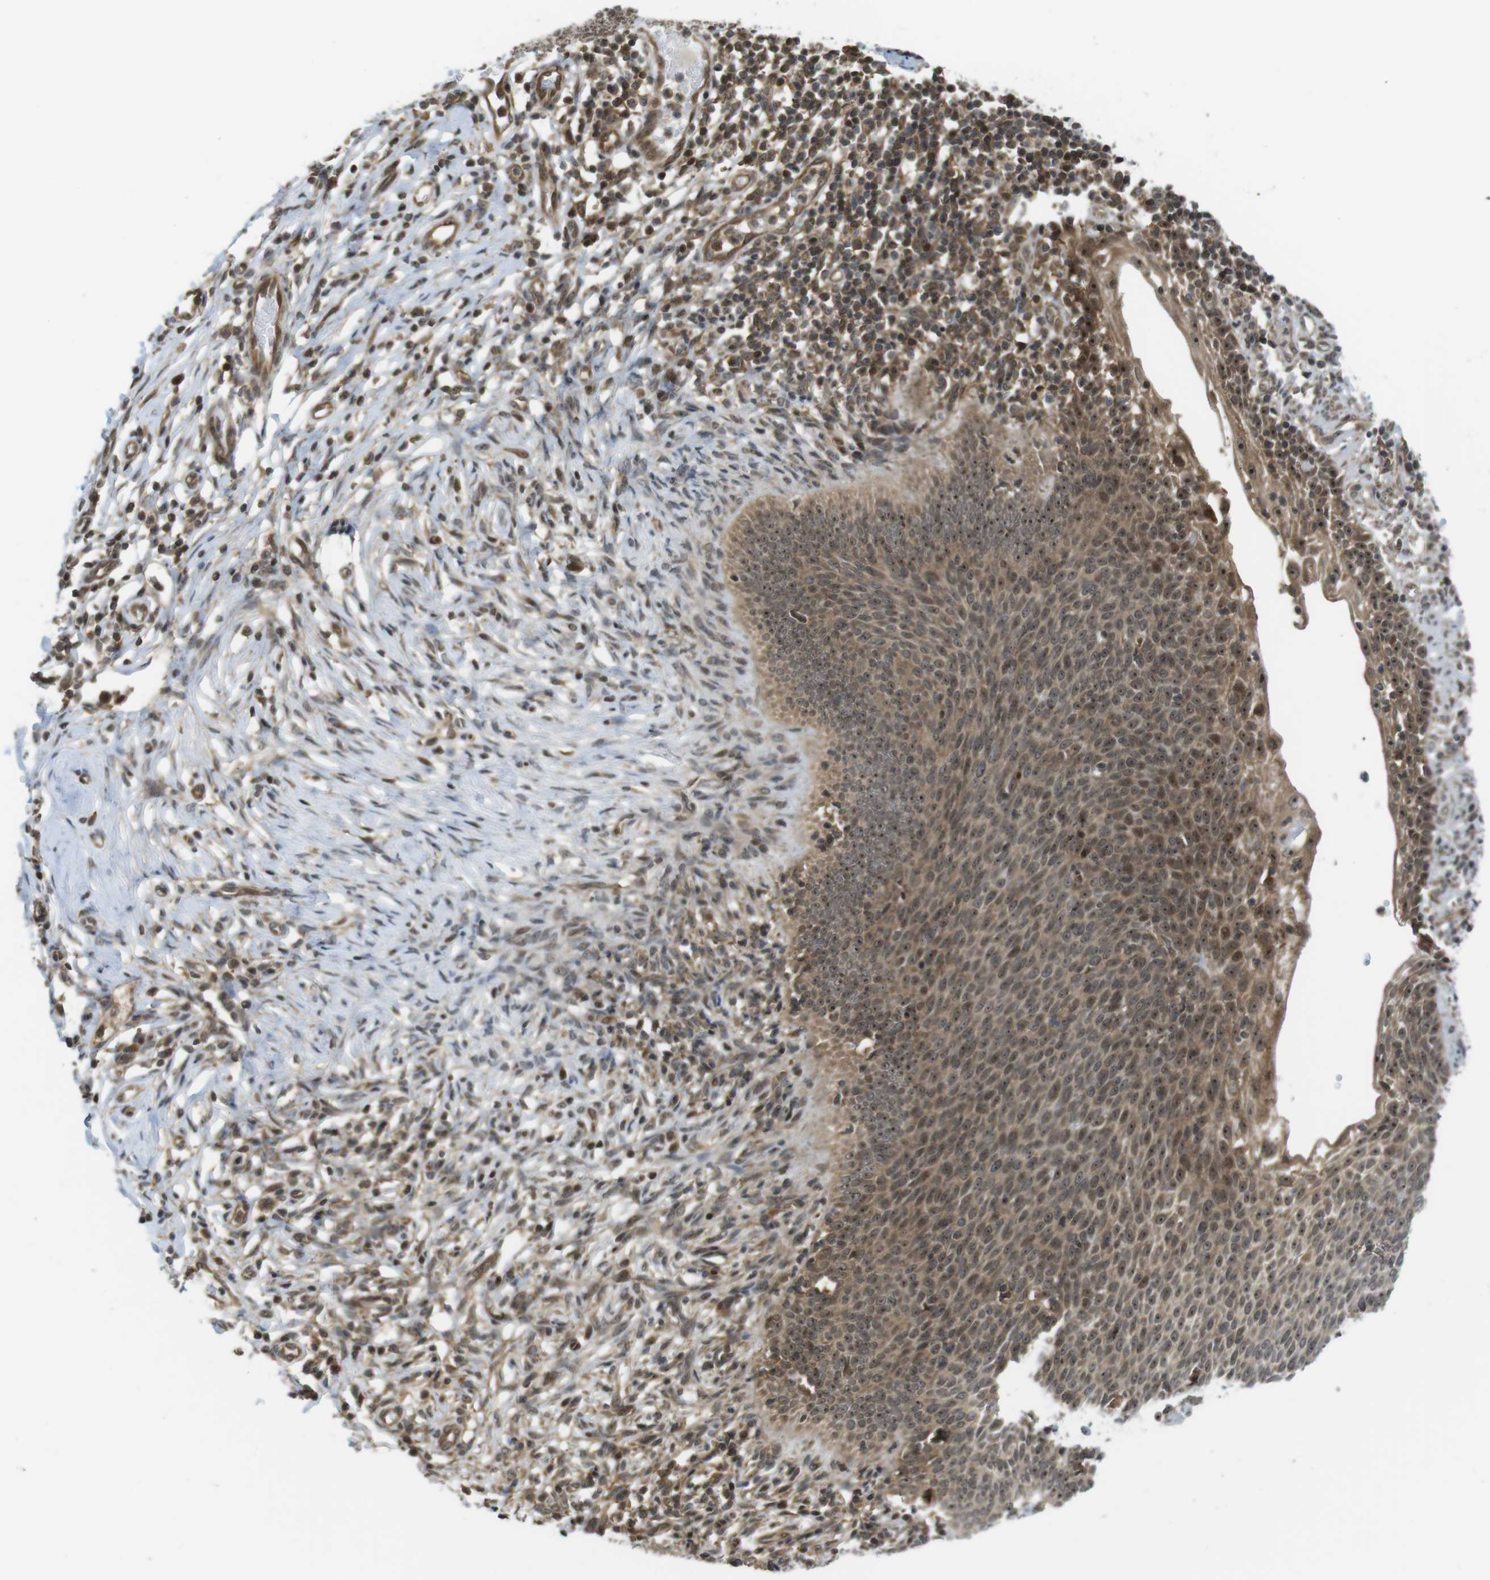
{"staining": {"intensity": "moderate", "quantity": ">75%", "location": "cytoplasmic/membranous,nuclear"}, "tissue": "skin cancer", "cell_type": "Tumor cells", "image_type": "cancer", "snomed": [{"axis": "morphology", "description": "Normal tissue, NOS"}, {"axis": "morphology", "description": "Basal cell carcinoma"}, {"axis": "topography", "description": "Skin"}], "caption": "Moderate cytoplasmic/membranous and nuclear expression for a protein is appreciated in about >75% of tumor cells of skin cancer (basal cell carcinoma) using IHC.", "gene": "CC2D1A", "patient": {"sex": "male", "age": 87}}